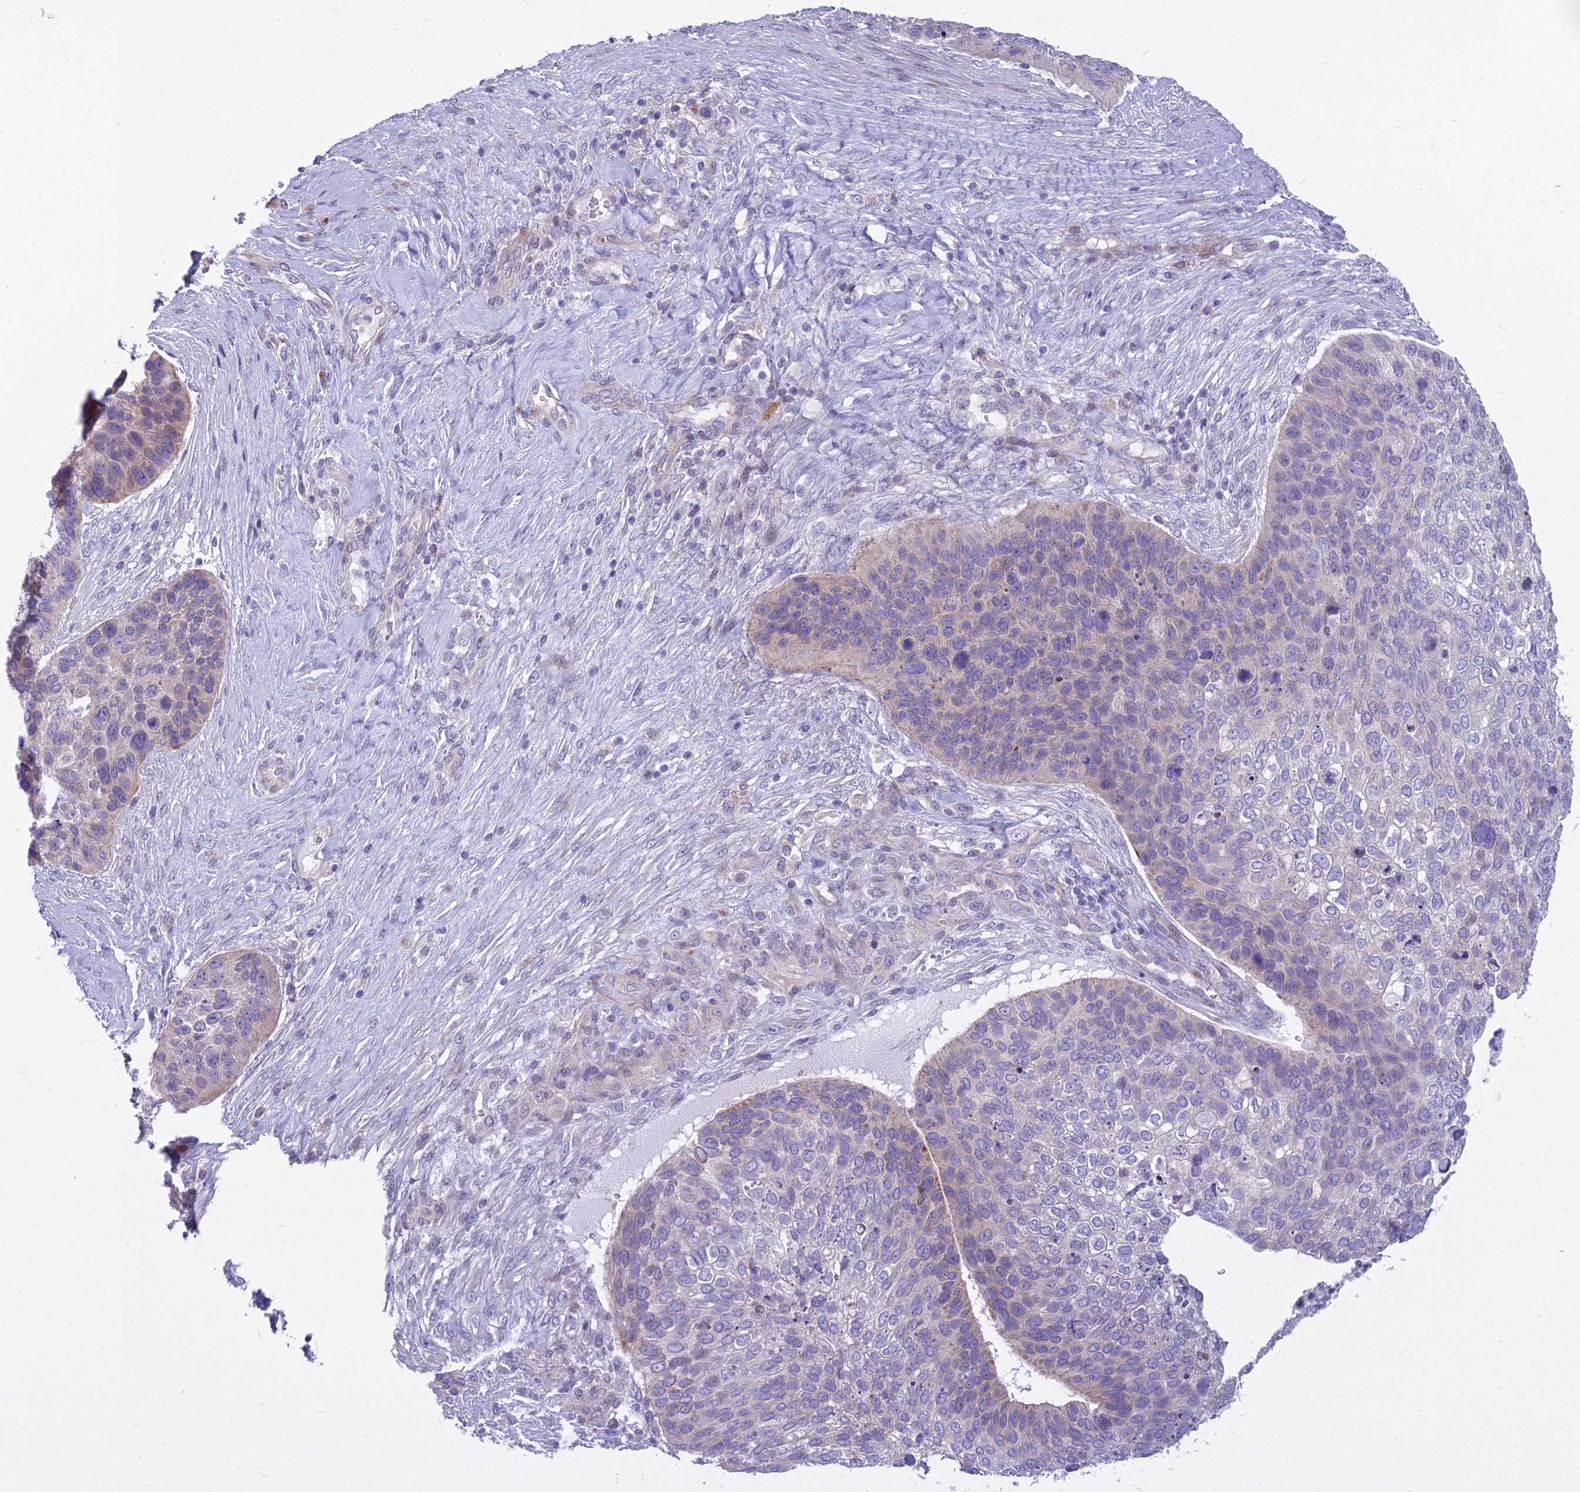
{"staining": {"intensity": "weak", "quantity": "<25%", "location": "cytoplasmic/membranous"}, "tissue": "skin cancer", "cell_type": "Tumor cells", "image_type": "cancer", "snomed": [{"axis": "morphology", "description": "Basal cell carcinoma"}, {"axis": "topography", "description": "Skin"}], "caption": "DAB immunohistochemical staining of skin cancer shows no significant positivity in tumor cells.", "gene": "PCDHB14", "patient": {"sex": "female", "age": 74}}